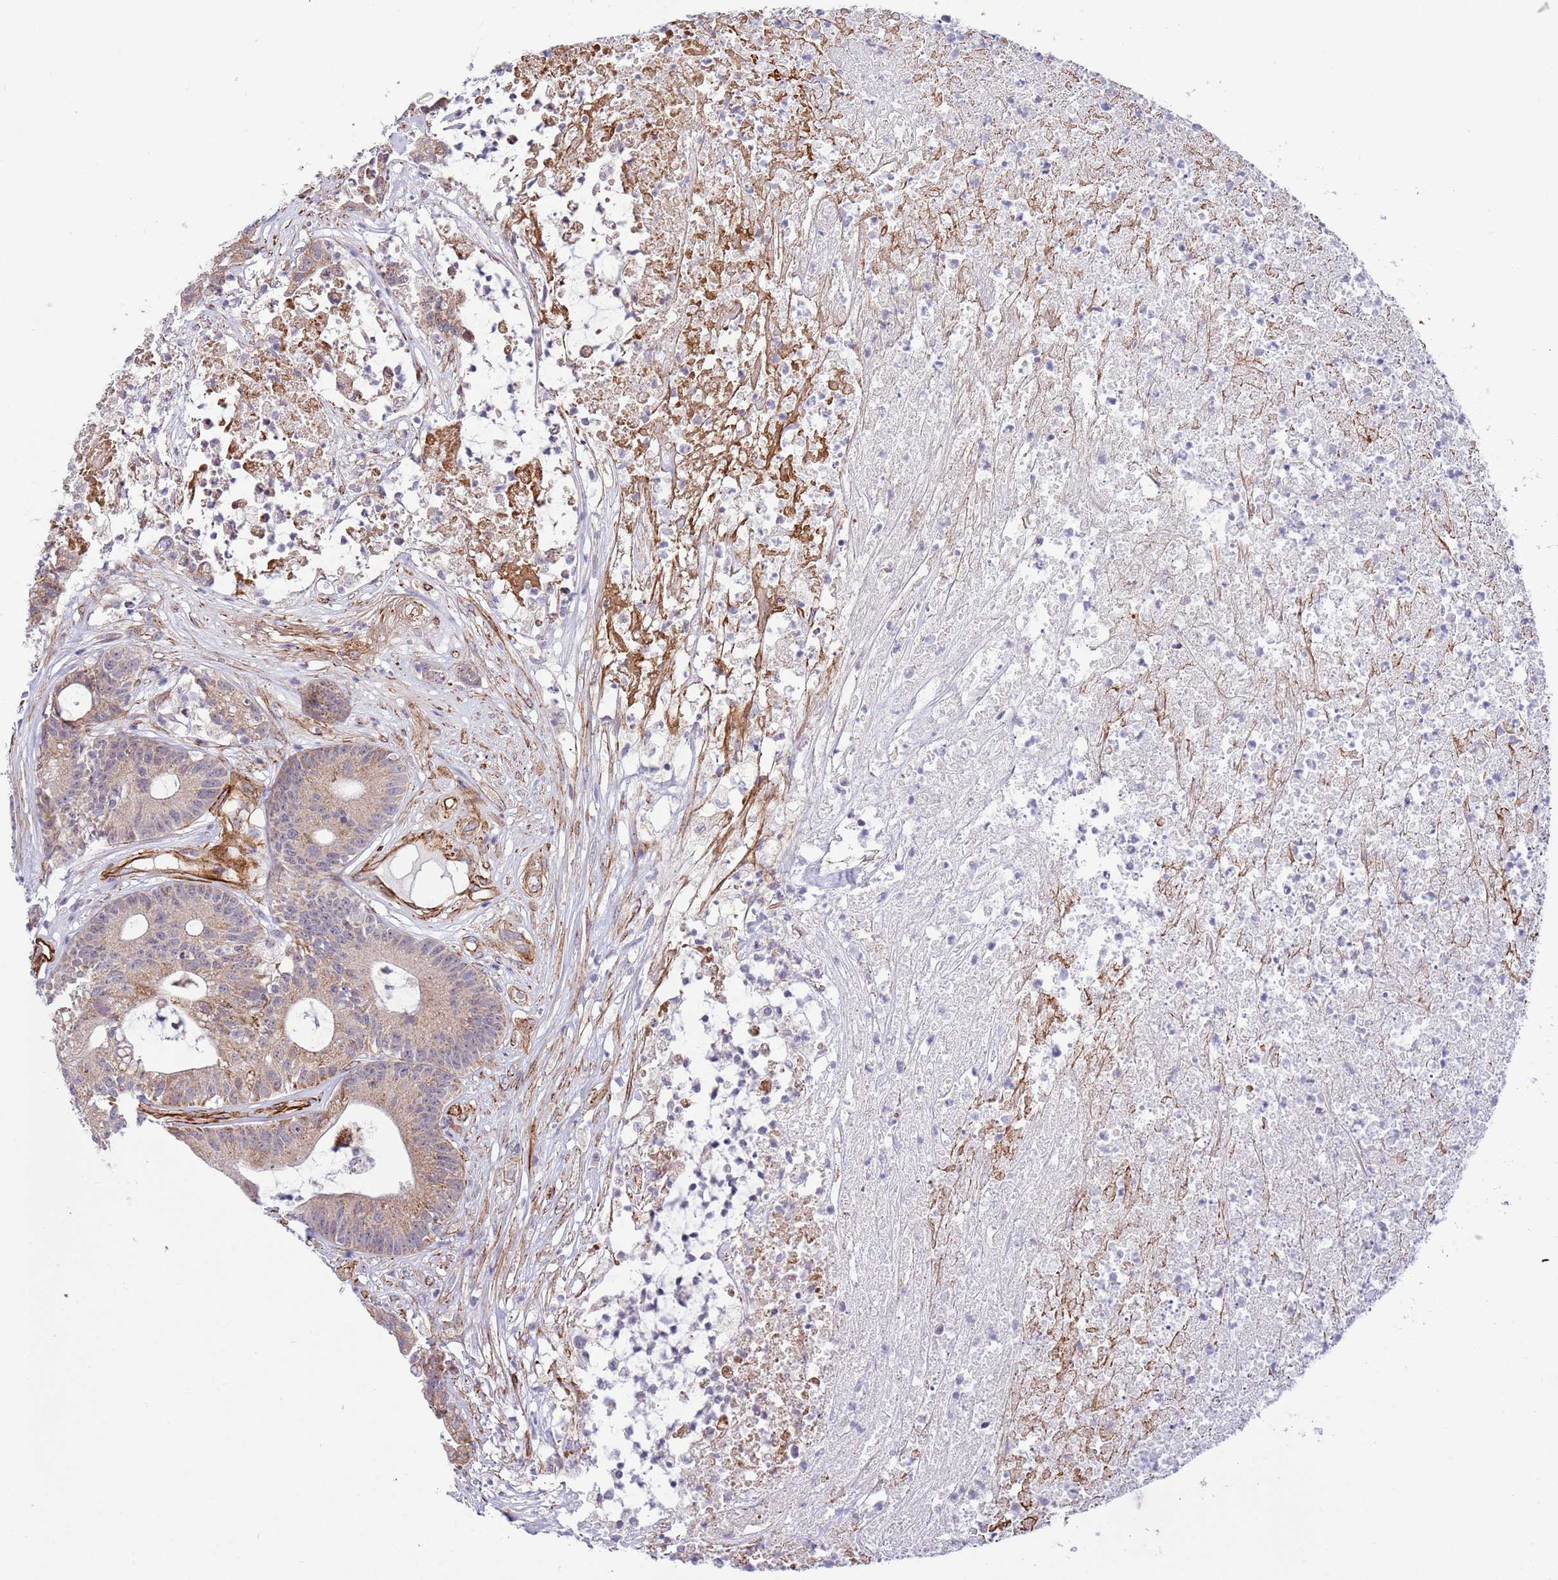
{"staining": {"intensity": "weak", "quantity": ">75%", "location": "cytoplasmic/membranous"}, "tissue": "colorectal cancer", "cell_type": "Tumor cells", "image_type": "cancer", "snomed": [{"axis": "morphology", "description": "Adenocarcinoma, NOS"}, {"axis": "topography", "description": "Colon"}], "caption": "Colorectal adenocarcinoma stained with a brown dye displays weak cytoplasmic/membranous positive expression in approximately >75% of tumor cells.", "gene": "NEK3", "patient": {"sex": "female", "age": 84}}